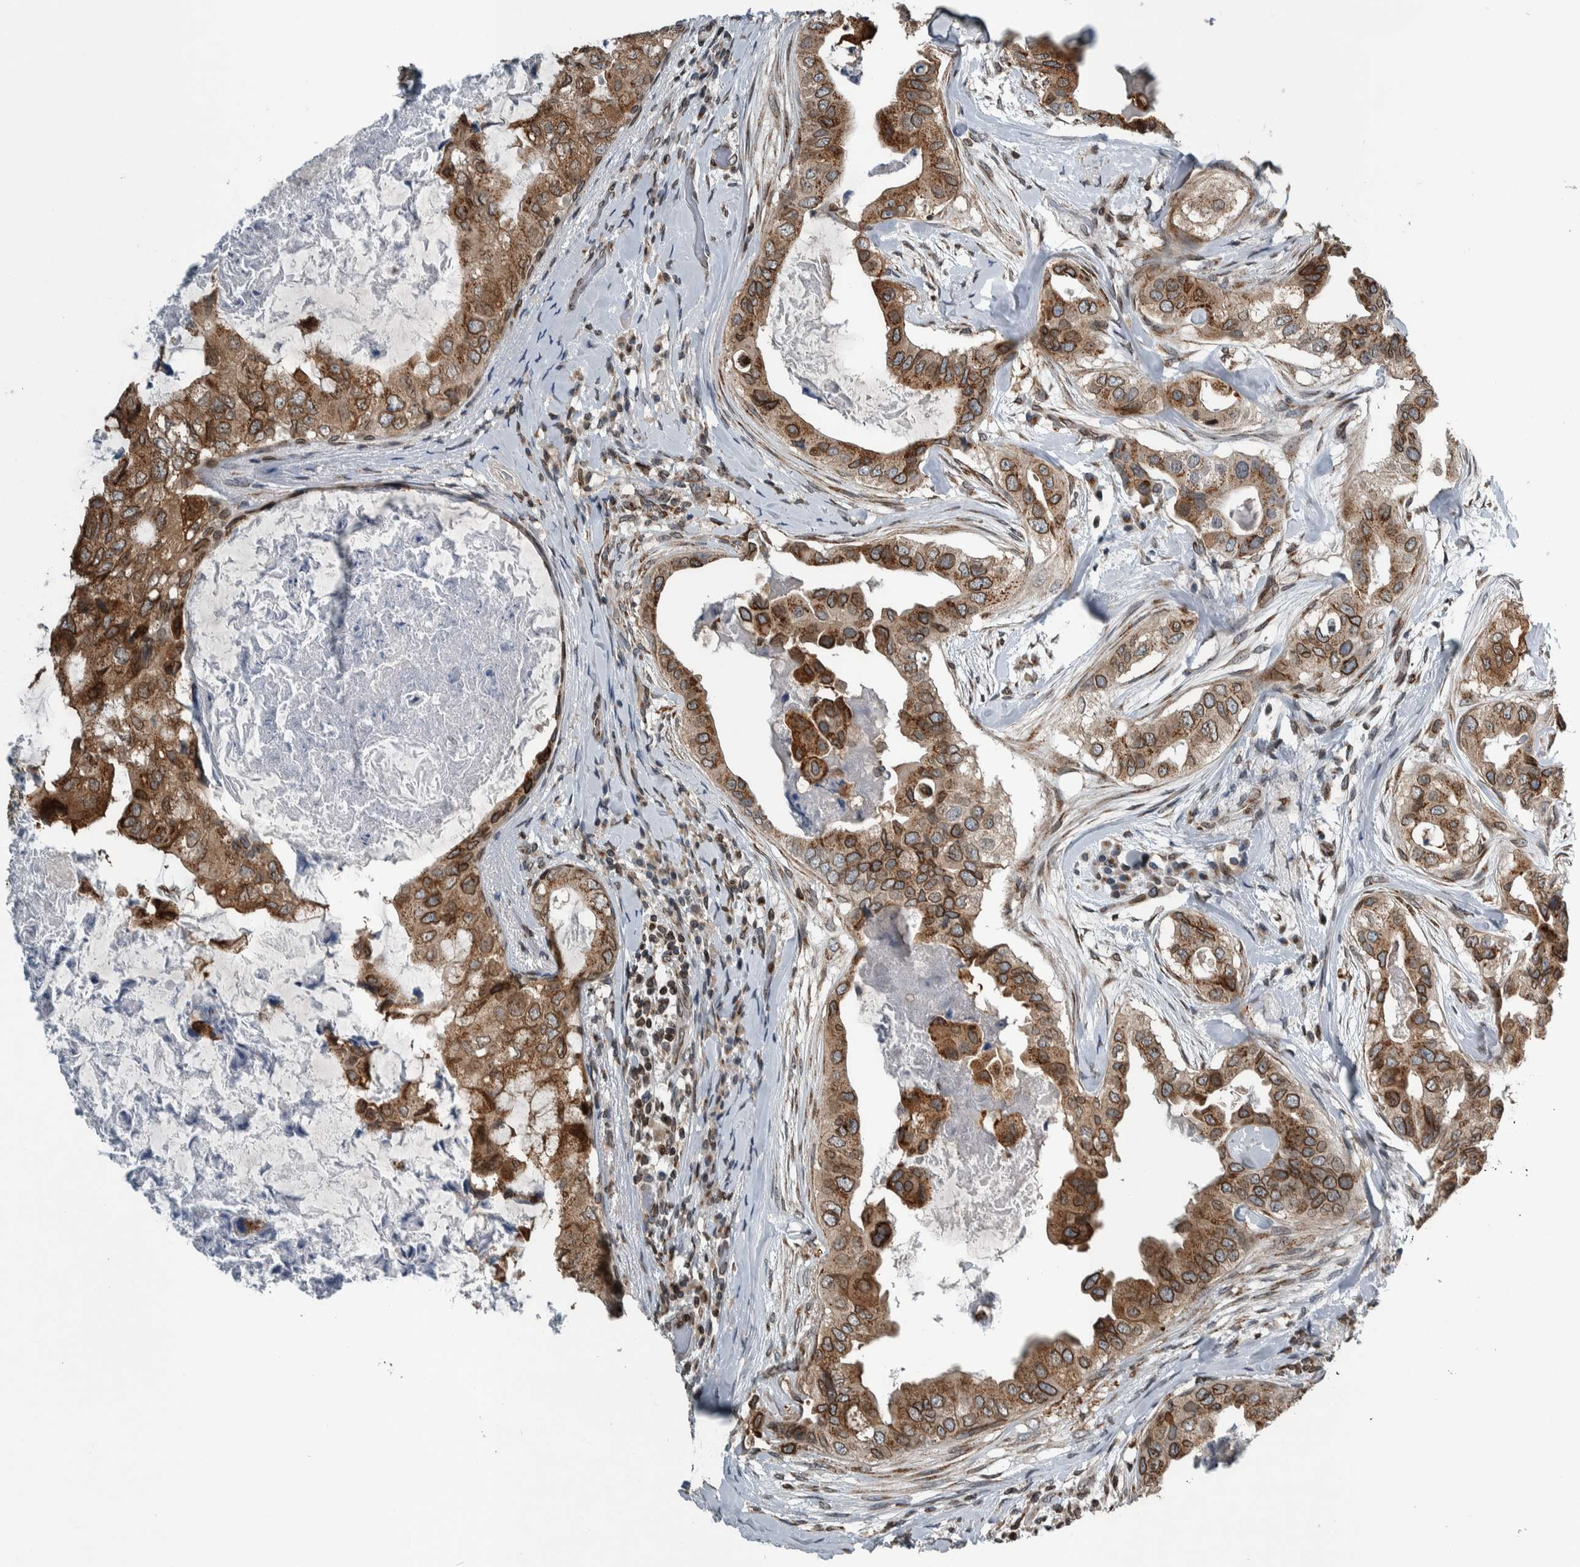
{"staining": {"intensity": "moderate", "quantity": ">75%", "location": "cytoplasmic/membranous,nuclear"}, "tissue": "breast cancer", "cell_type": "Tumor cells", "image_type": "cancer", "snomed": [{"axis": "morphology", "description": "Duct carcinoma"}, {"axis": "topography", "description": "Breast"}], "caption": "This image exhibits immunohistochemistry staining of infiltrating ductal carcinoma (breast), with medium moderate cytoplasmic/membranous and nuclear positivity in approximately >75% of tumor cells.", "gene": "FAM135B", "patient": {"sex": "female", "age": 40}}